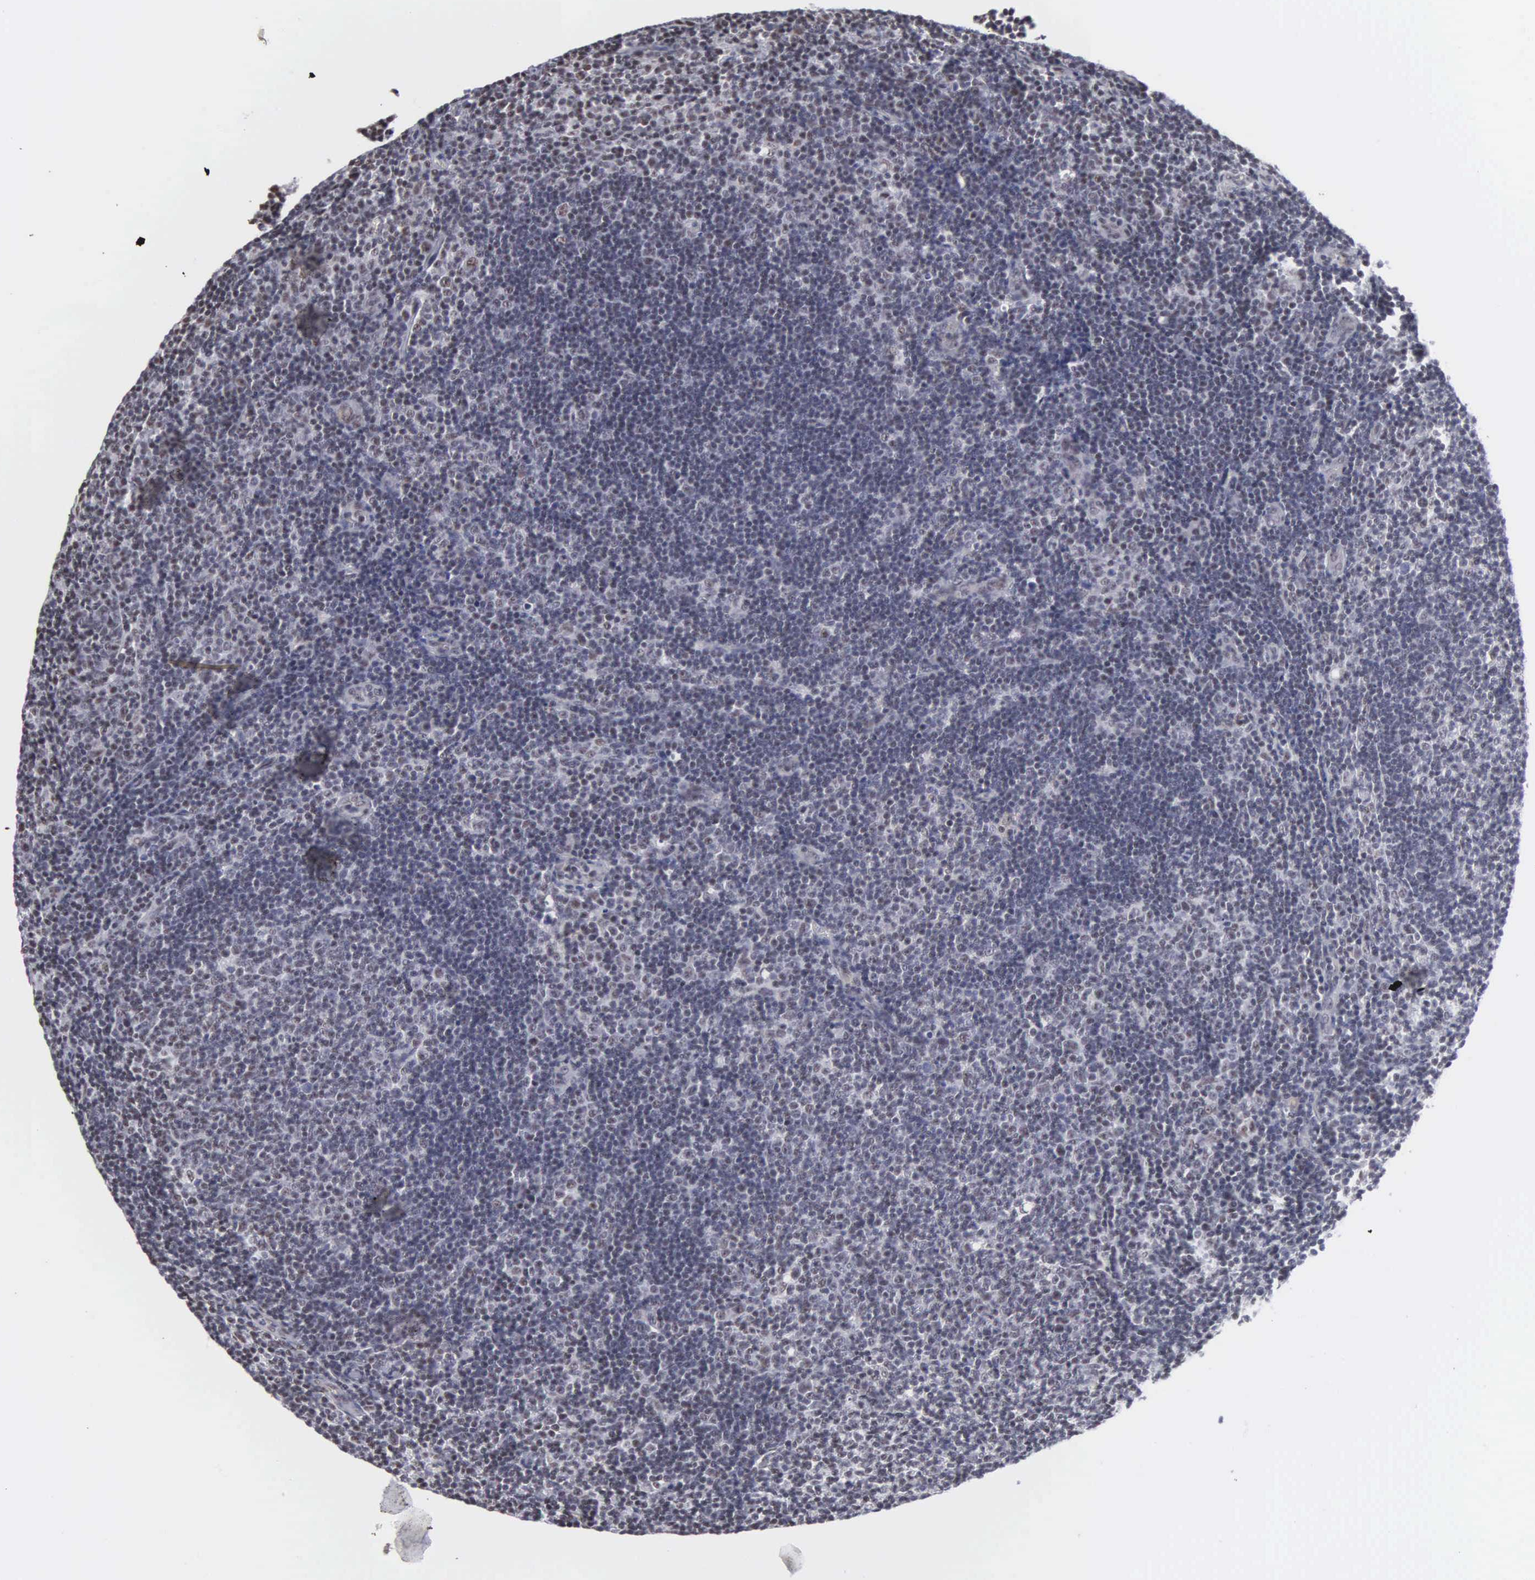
{"staining": {"intensity": "weak", "quantity": "<25%", "location": "nuclear"}, "tissue": "lymphoma", "cell_type": "Tumor cells", "image_type": "cancer", "snomed": [{"axis": "morphology", "description": "Malignant lymphoma, non-Hodgkin's type, Low grade"}, {"axis": "topography", "description": "Lymph node"}], "caption": "Tumor cells are negative for protein expression in human lymphoma.", "gene": "KIAA0586", "patient": {"sex": "male", "age": 49}}